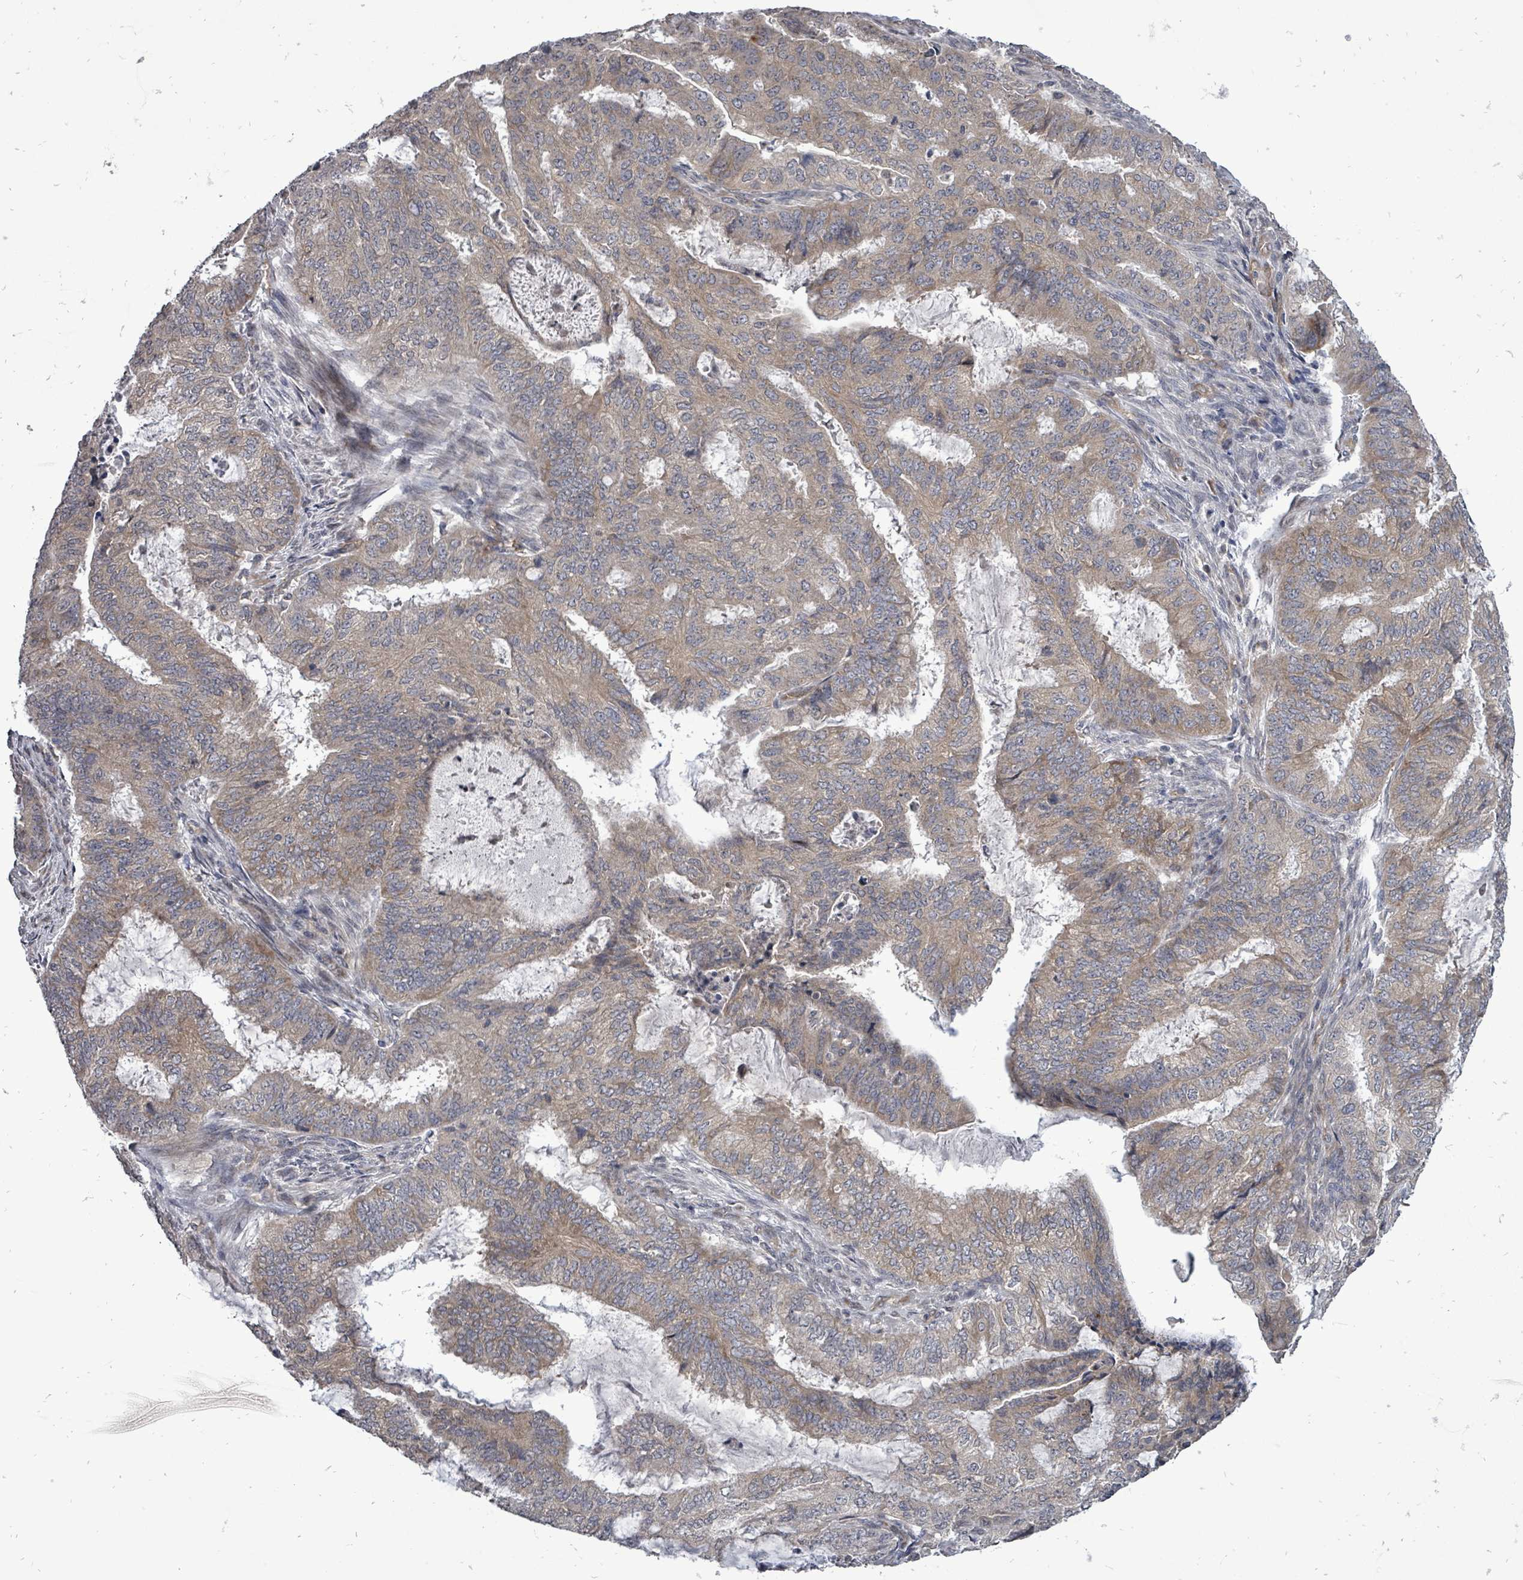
{"staining": {"intensity": "weak", "quantity": ">75%", "location": "cytoplasmic/membranous"}, "tissue": "endometrial cancer", "cell_type": "Tumor cells", "image_type": "cancer", "snomed": [{"axis": "morphology", "description": "Adenocarcinoma, NOS"}, {"axis": "topography", "description": "Endometrium"}], "caption": "The image displays a brown stain indicating the presence of a protein in the cytoplasmic/membranous of tumor cells in endometrial cancer (adenocarcinoma).", "gene": "RALGAPB", "patient": {"sex": "female", "age": 51}}